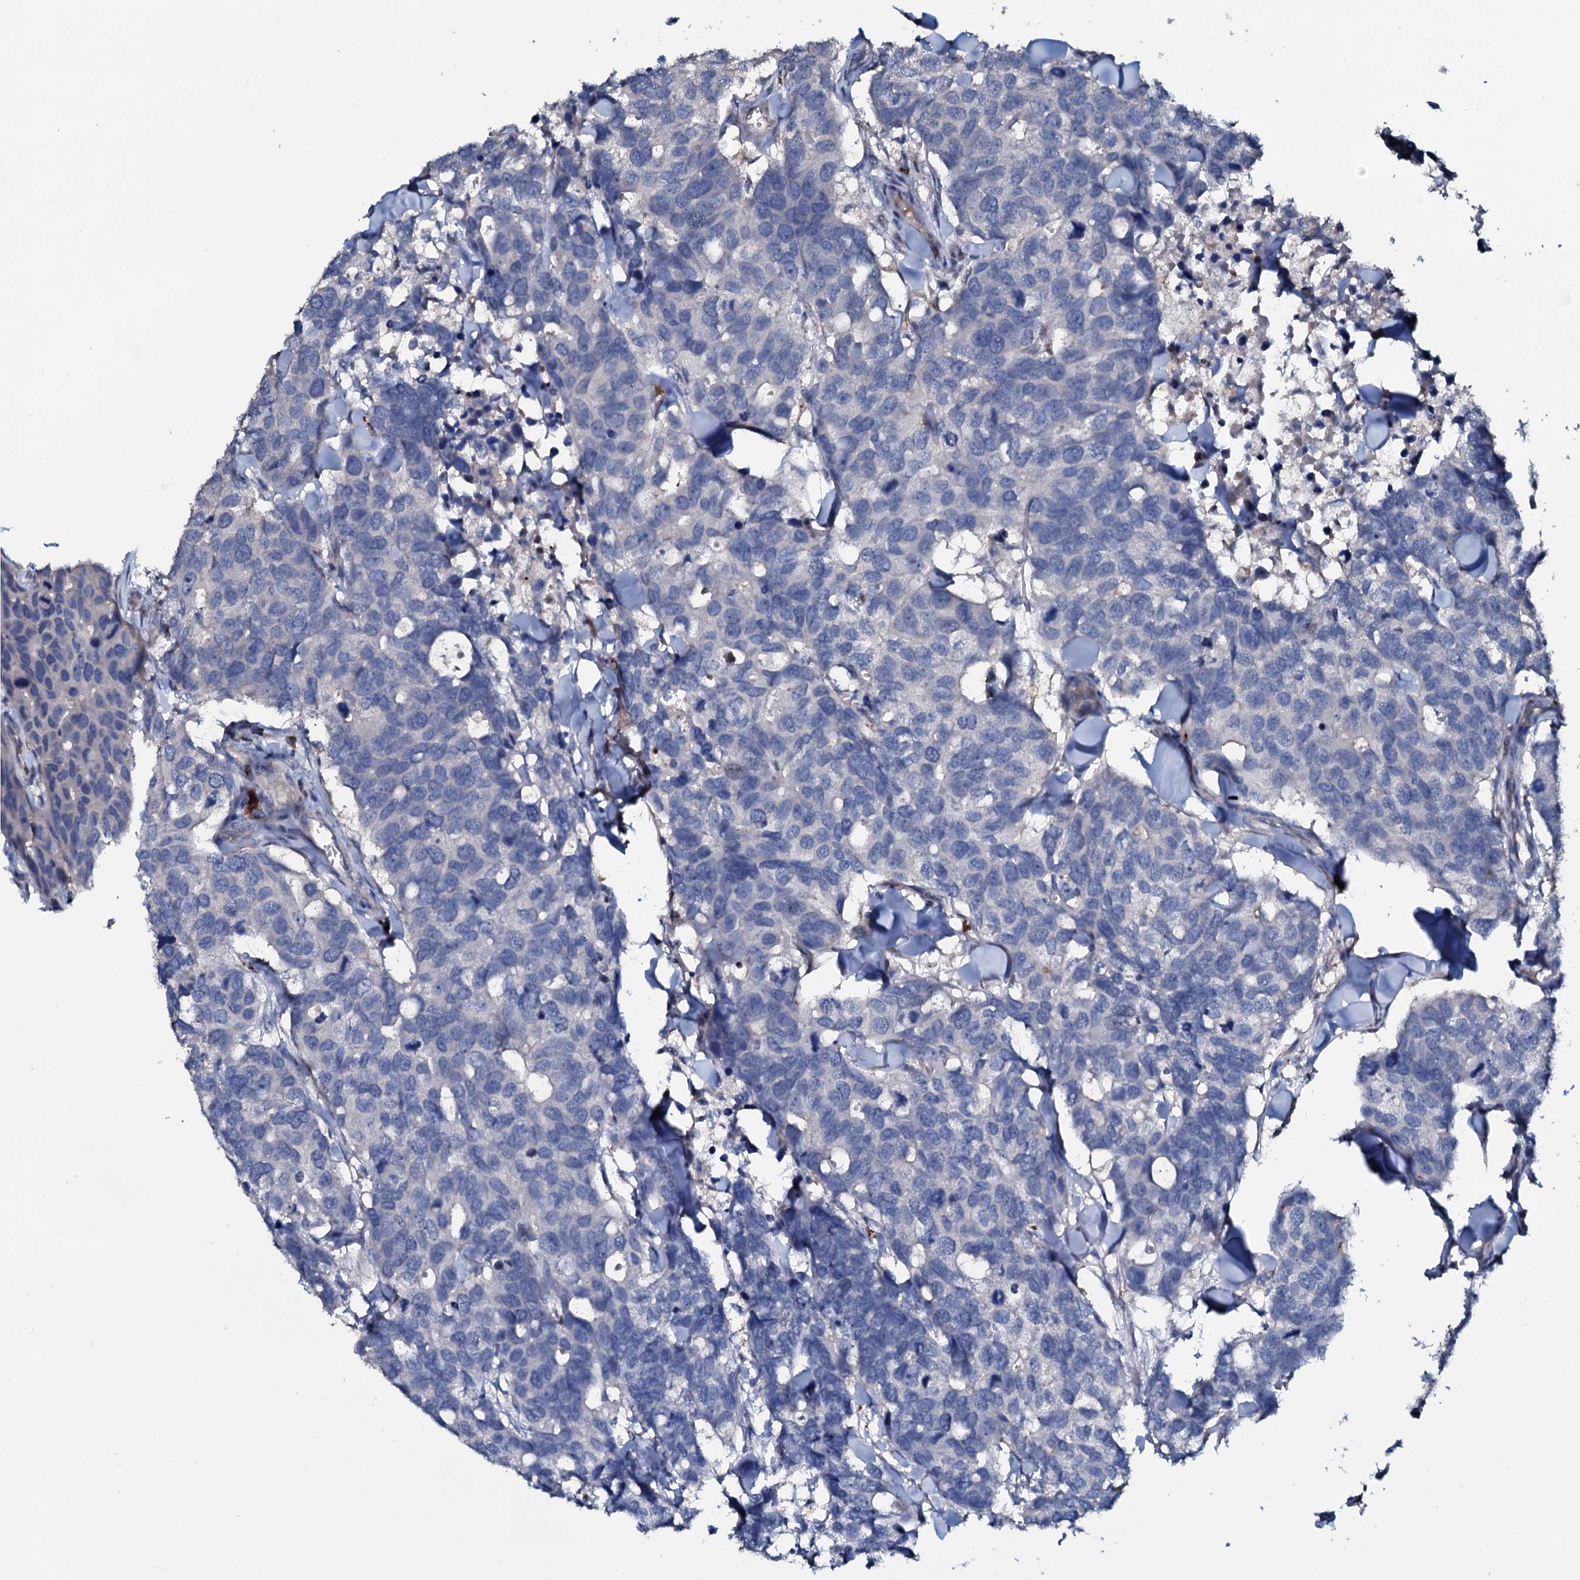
{"staining": {"intensity": "negative", "quantity": "none", "location": "none"}, "tissue": "breast cancer", "cell_type": "Tumor cells", "image_type": "cancer", "snomed": [{"axis": "morphology", "description": "Duct carcinoma"}, {"axis": "topography", "description": "Breast"}], "caption": "Immunohistochemical staining of human infiltrating ductal carcinoma (breast) displays no significant expression in tumor cells.", "gene": "IL12B", "patient": {"sex": "female", "age": 83}}